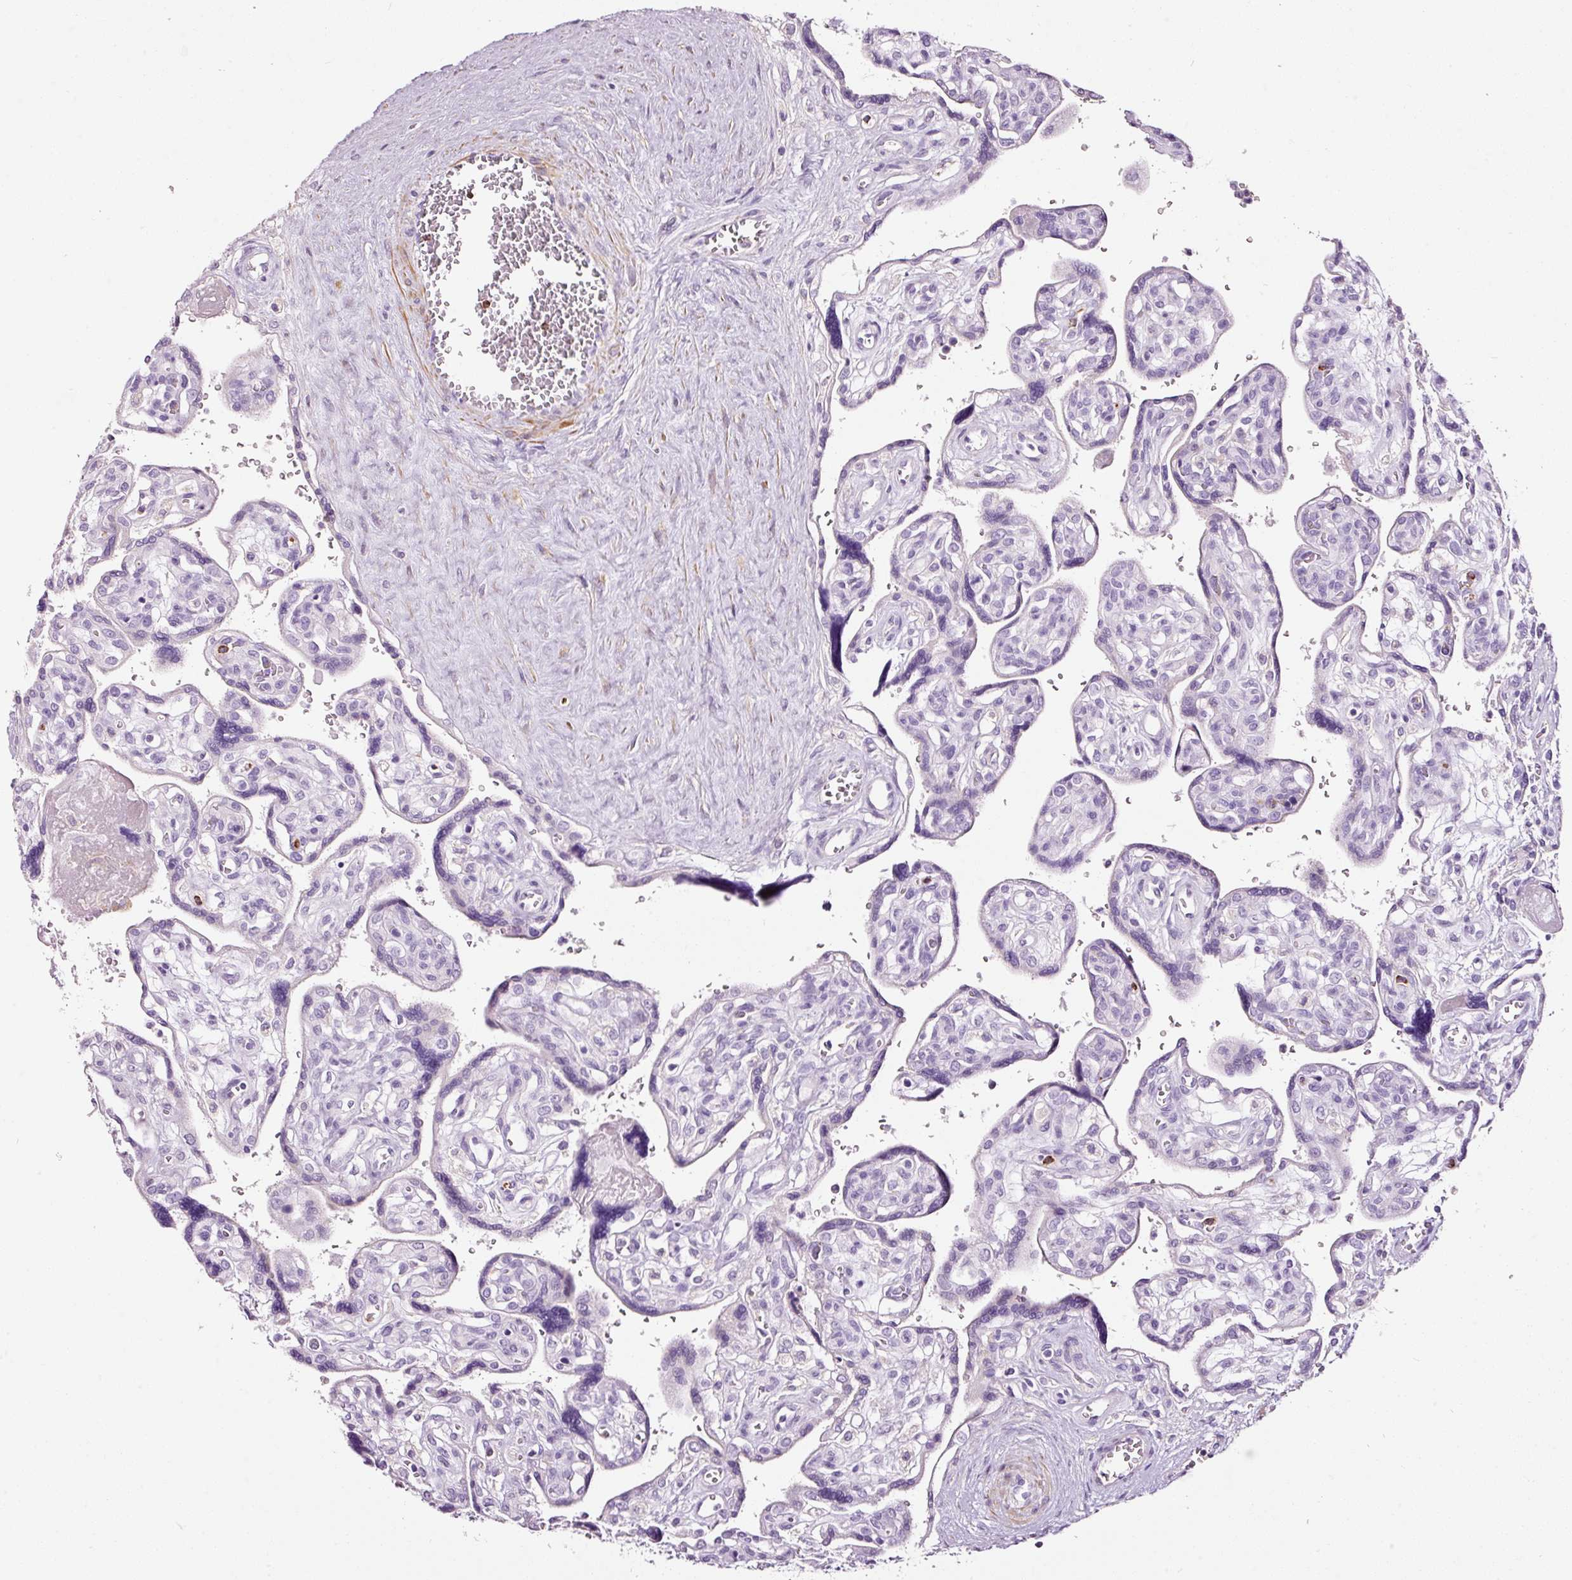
{"staining": {"intensity": "negative", "quantity": "none", "location": "none"}, "tissue": "placenta", "cell_type": "Decidual cells", "image_type": "normal", "snomed": [{"axis": "morphology", "description": "Normal tissue, NOS"}, {"axis": "topography", "description": "Placenta"}], "caption": "Decidual cells are negative for brown protein staining in unremarkable placenta. The staining is performed using DAB (3,3'-diaminobenzidine) brown chromogen with nuclei counter-stained in using hematoxylin.", "gene": "CYB561A3", "patient": {"sex": "female", "age": 39}}